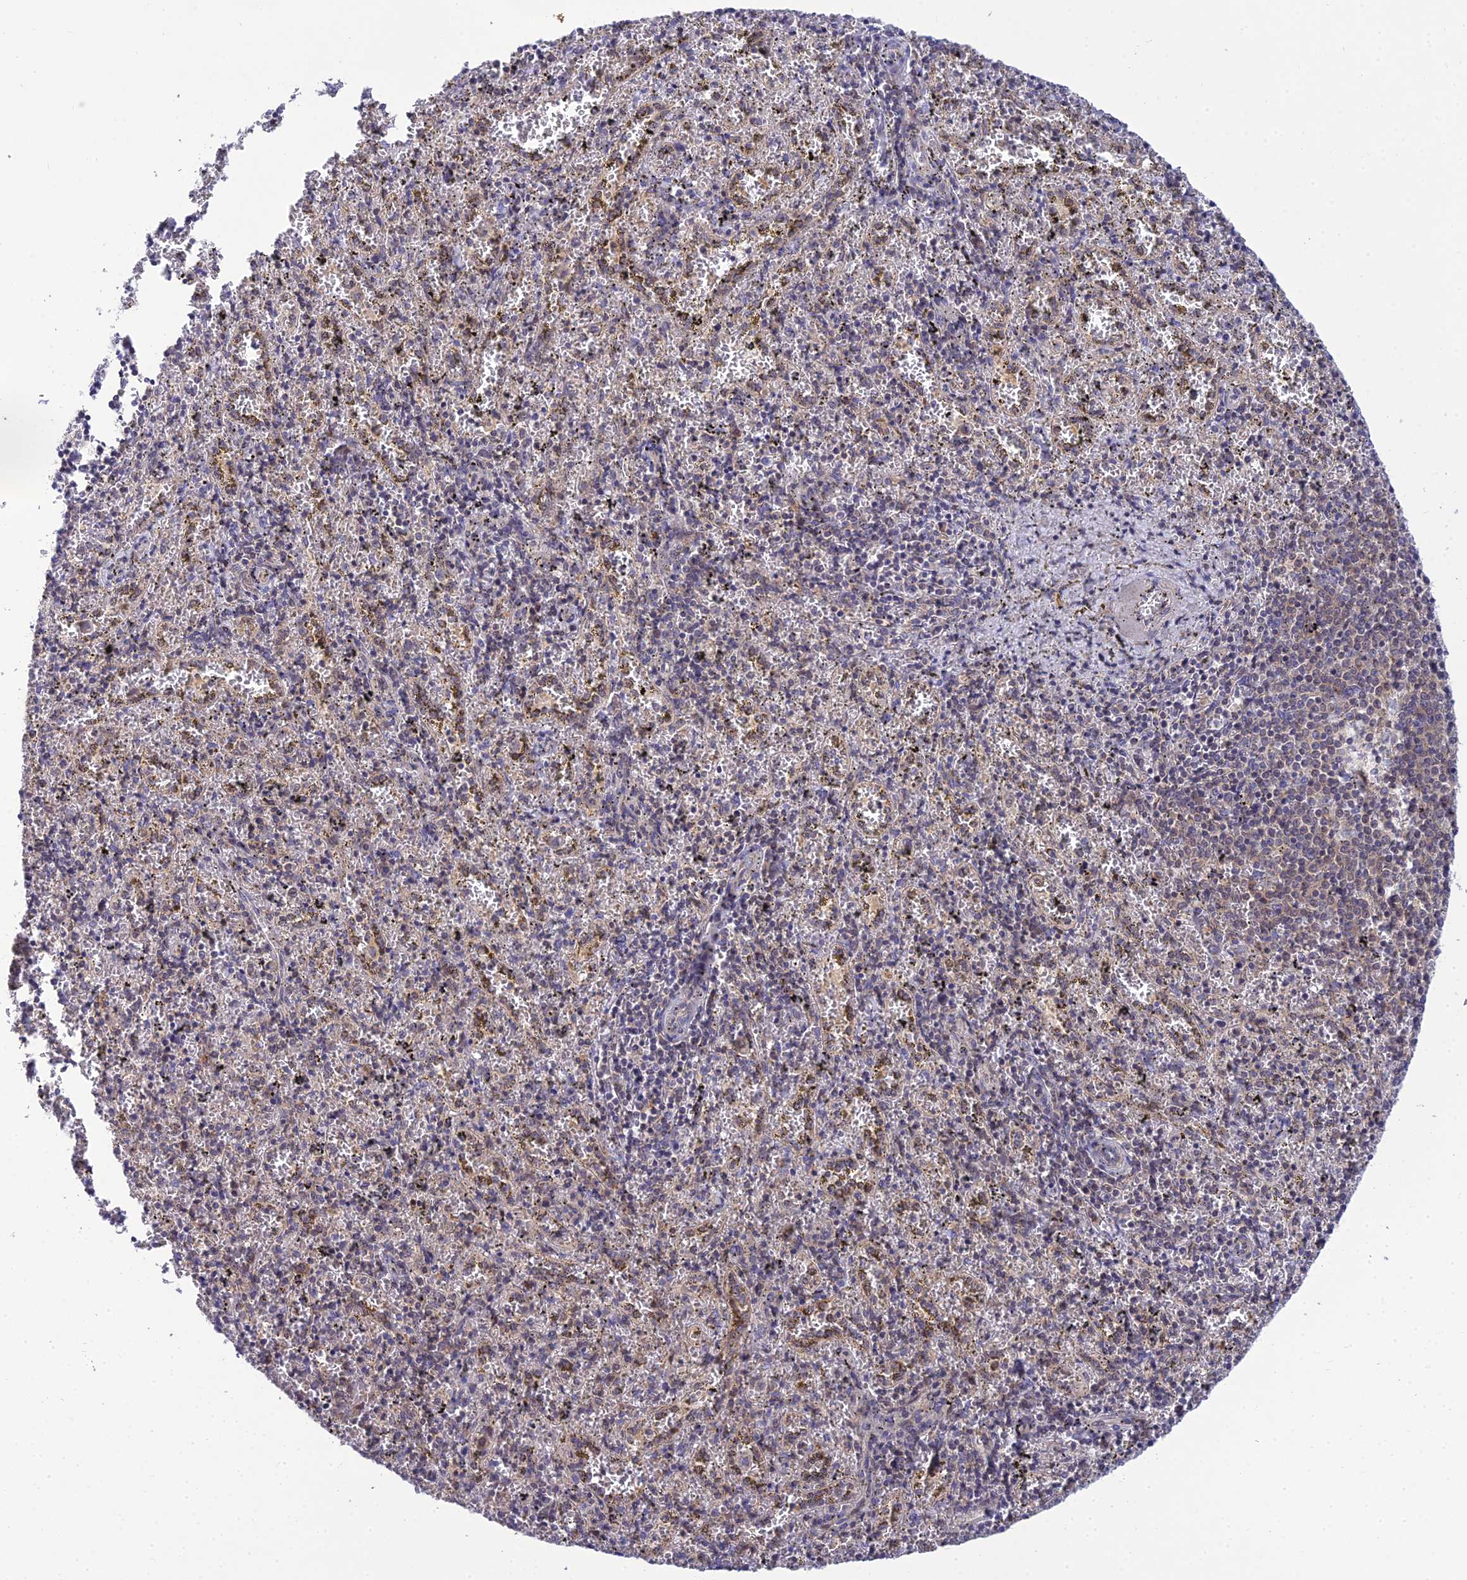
{"staining": {"intensity": "moderate", "quantity": "<25%", "location": "cytoplasmic/membranous"}, "tissue": "spleen", "cell_type": "Cells in red pulp", "image_type": "normal", "snomed": [{"axis": "morphology", "description": "Normal tissue, NOS"}, {"axis": "topography", "description": "Spleen"}], "caption": "This image shows immunohistochemistry staining of unremarkable human spleen, with low moderate cytoplasmic/membranous positivity in approximately <25% of cells in red pulp.", "gene": "CLCN7", "patient": {"sex": "male", "age": 11}}